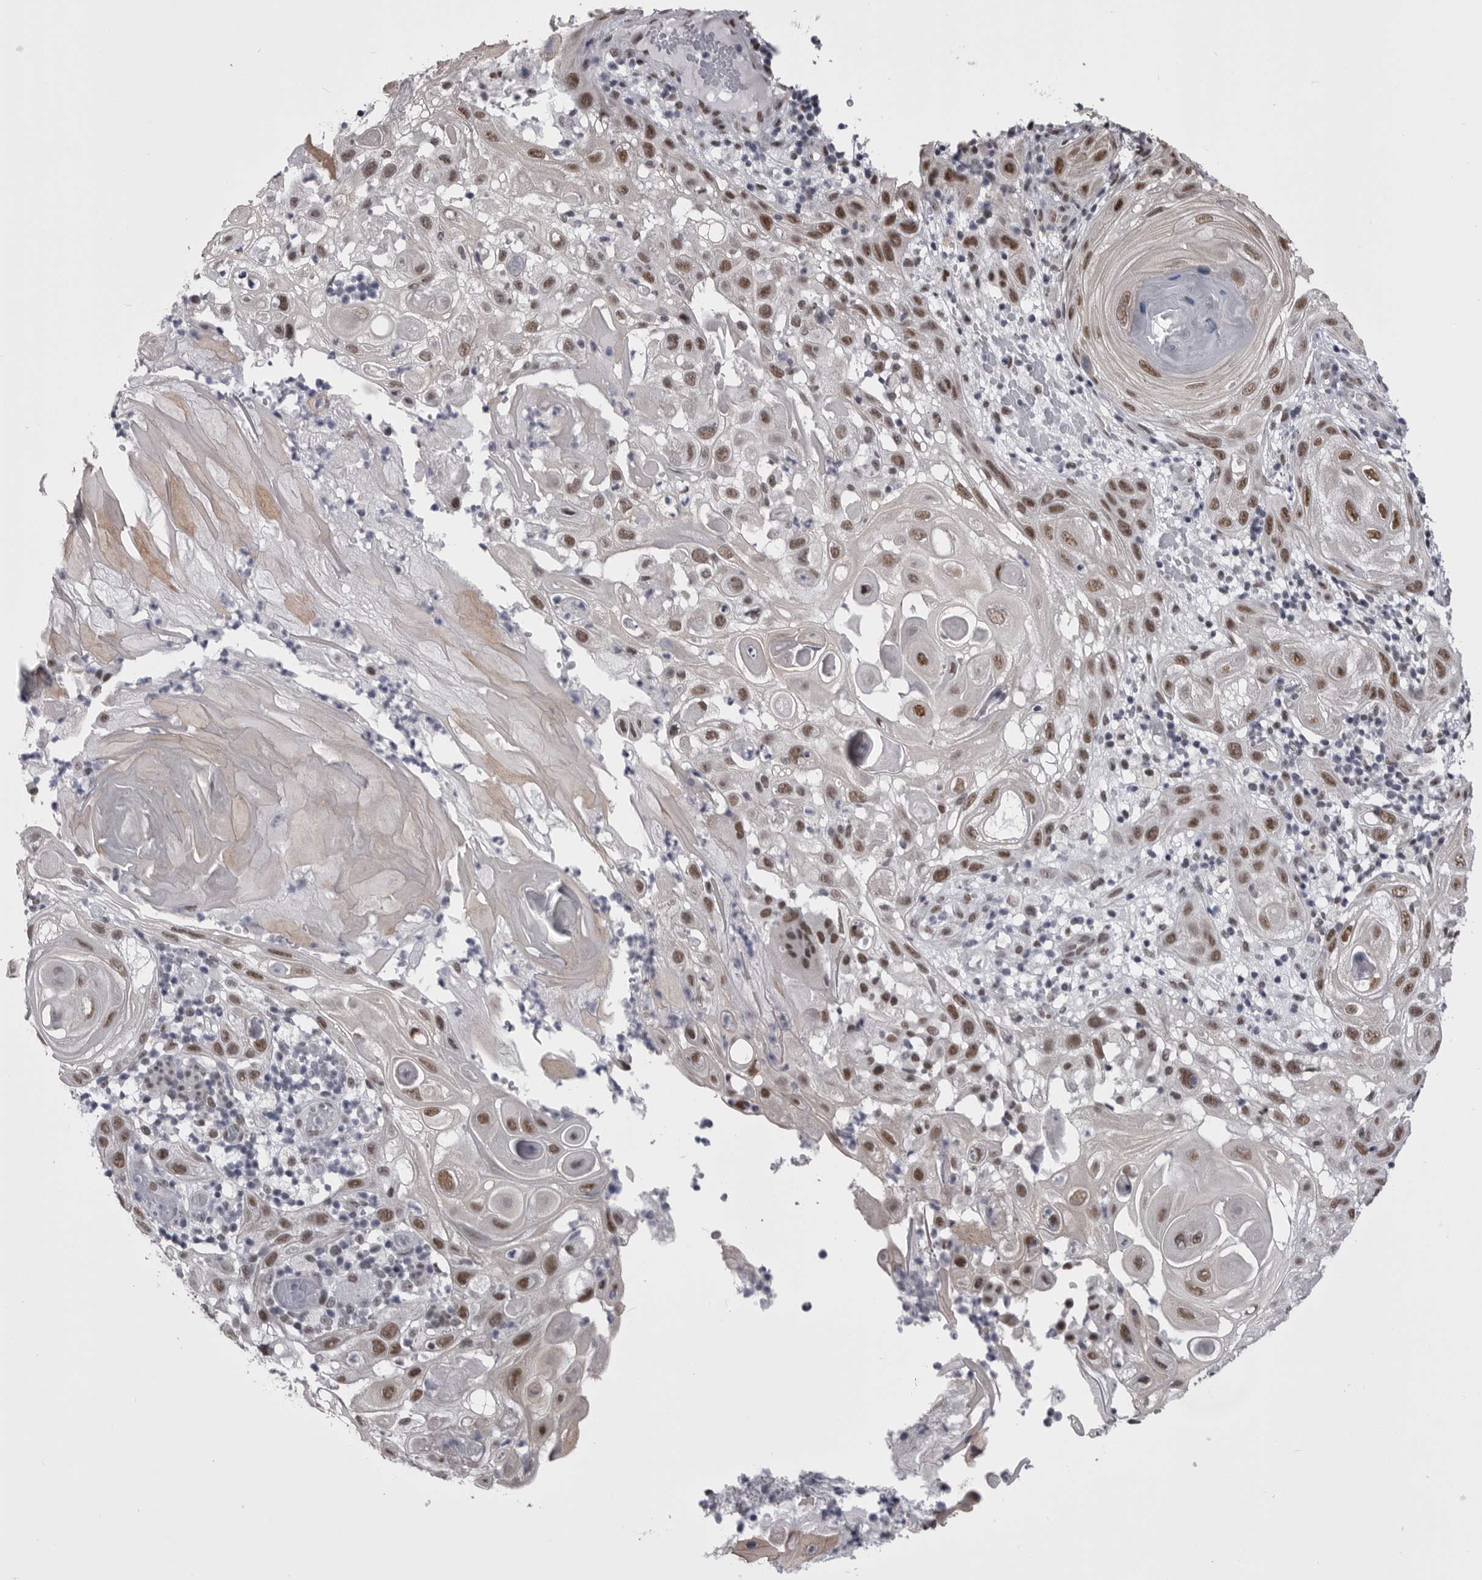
{"staining": {"intensity": "strong", "quantity": ">75%", "location": "nuclear"}, "tissue": "skin cancer", "cell_type": "Tumor cells", "image_type": "cancer", "snomed": [{"axis": "morphology", "description": "Normal tissue, NOS"}, {"axis": "morphology", "description": "Squamous cell carcinoma, NOS"}, {"axis": "topography", "description": "Skin"}], "caption": "Tumor cells demonstrate high levels of strong nuclear positivity in about >75% of cells in skin cancer (squamous cell carcinoma). The staining was performed using DAB to visualize the protein expression in brown, while the nuclei were stained in blue with hematoxylin (Magnification: 20x).", "gene": "MEPCE", "patient": {"sex": "female", "age": 96}}